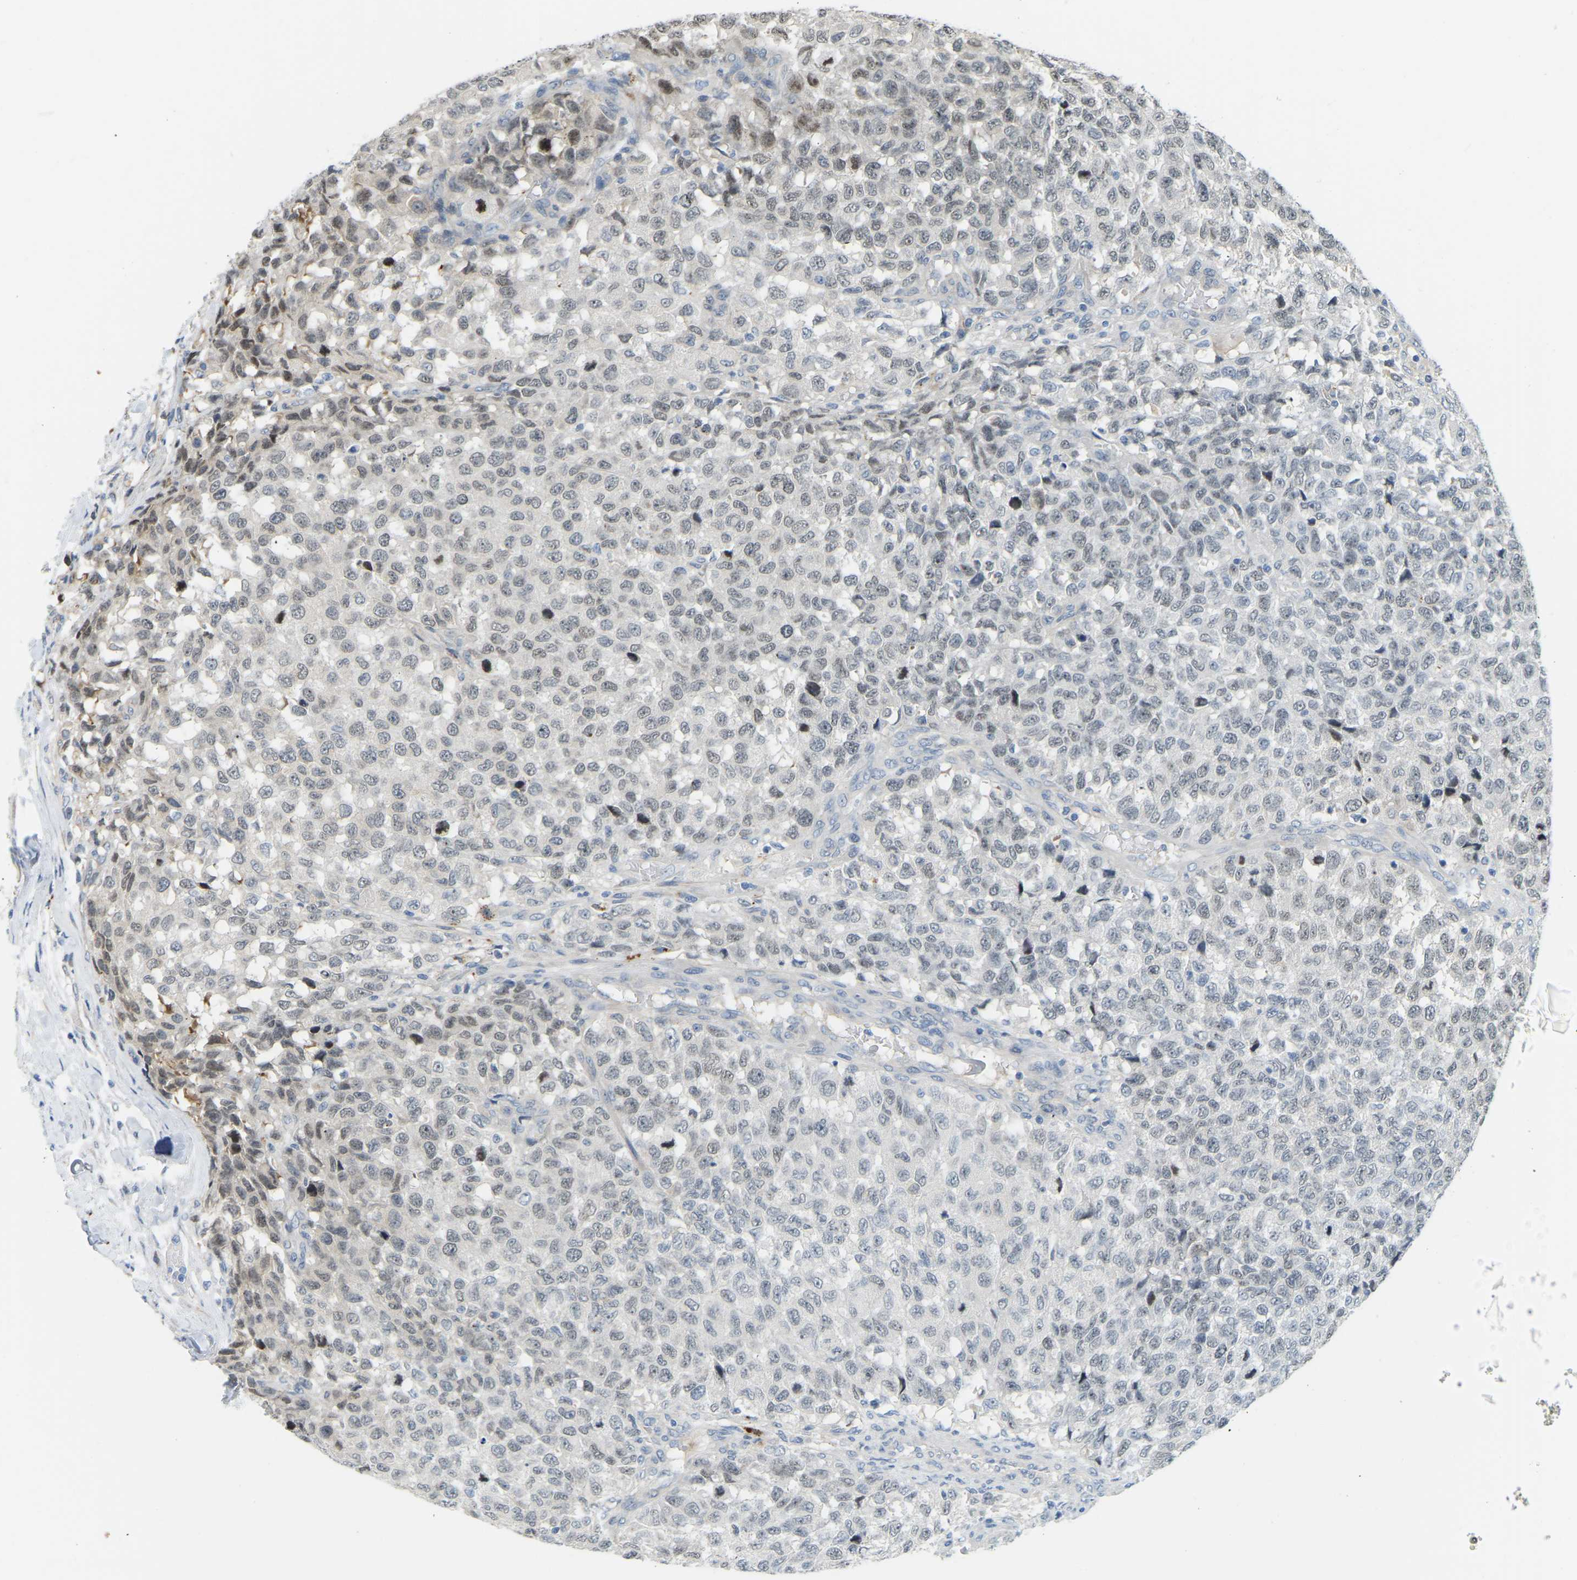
{"staining": {"intensity": "weak", "quantity": "<25%", "location": "nuclear"}, "tissue": "testis cancer", "cell_type": "Tumor cells", "image_type": "cancer", "snomed": [{"axis": "morphology", "description": "Seminoma, NOS"}, {"axis": "topography", "description": "Testis"}], "caption": "Human testis seminoma stained for a protein using IHC shows no staining in tumor cells.", "gene": "NME8", "patient": {"sex": "male", "age": 59}}